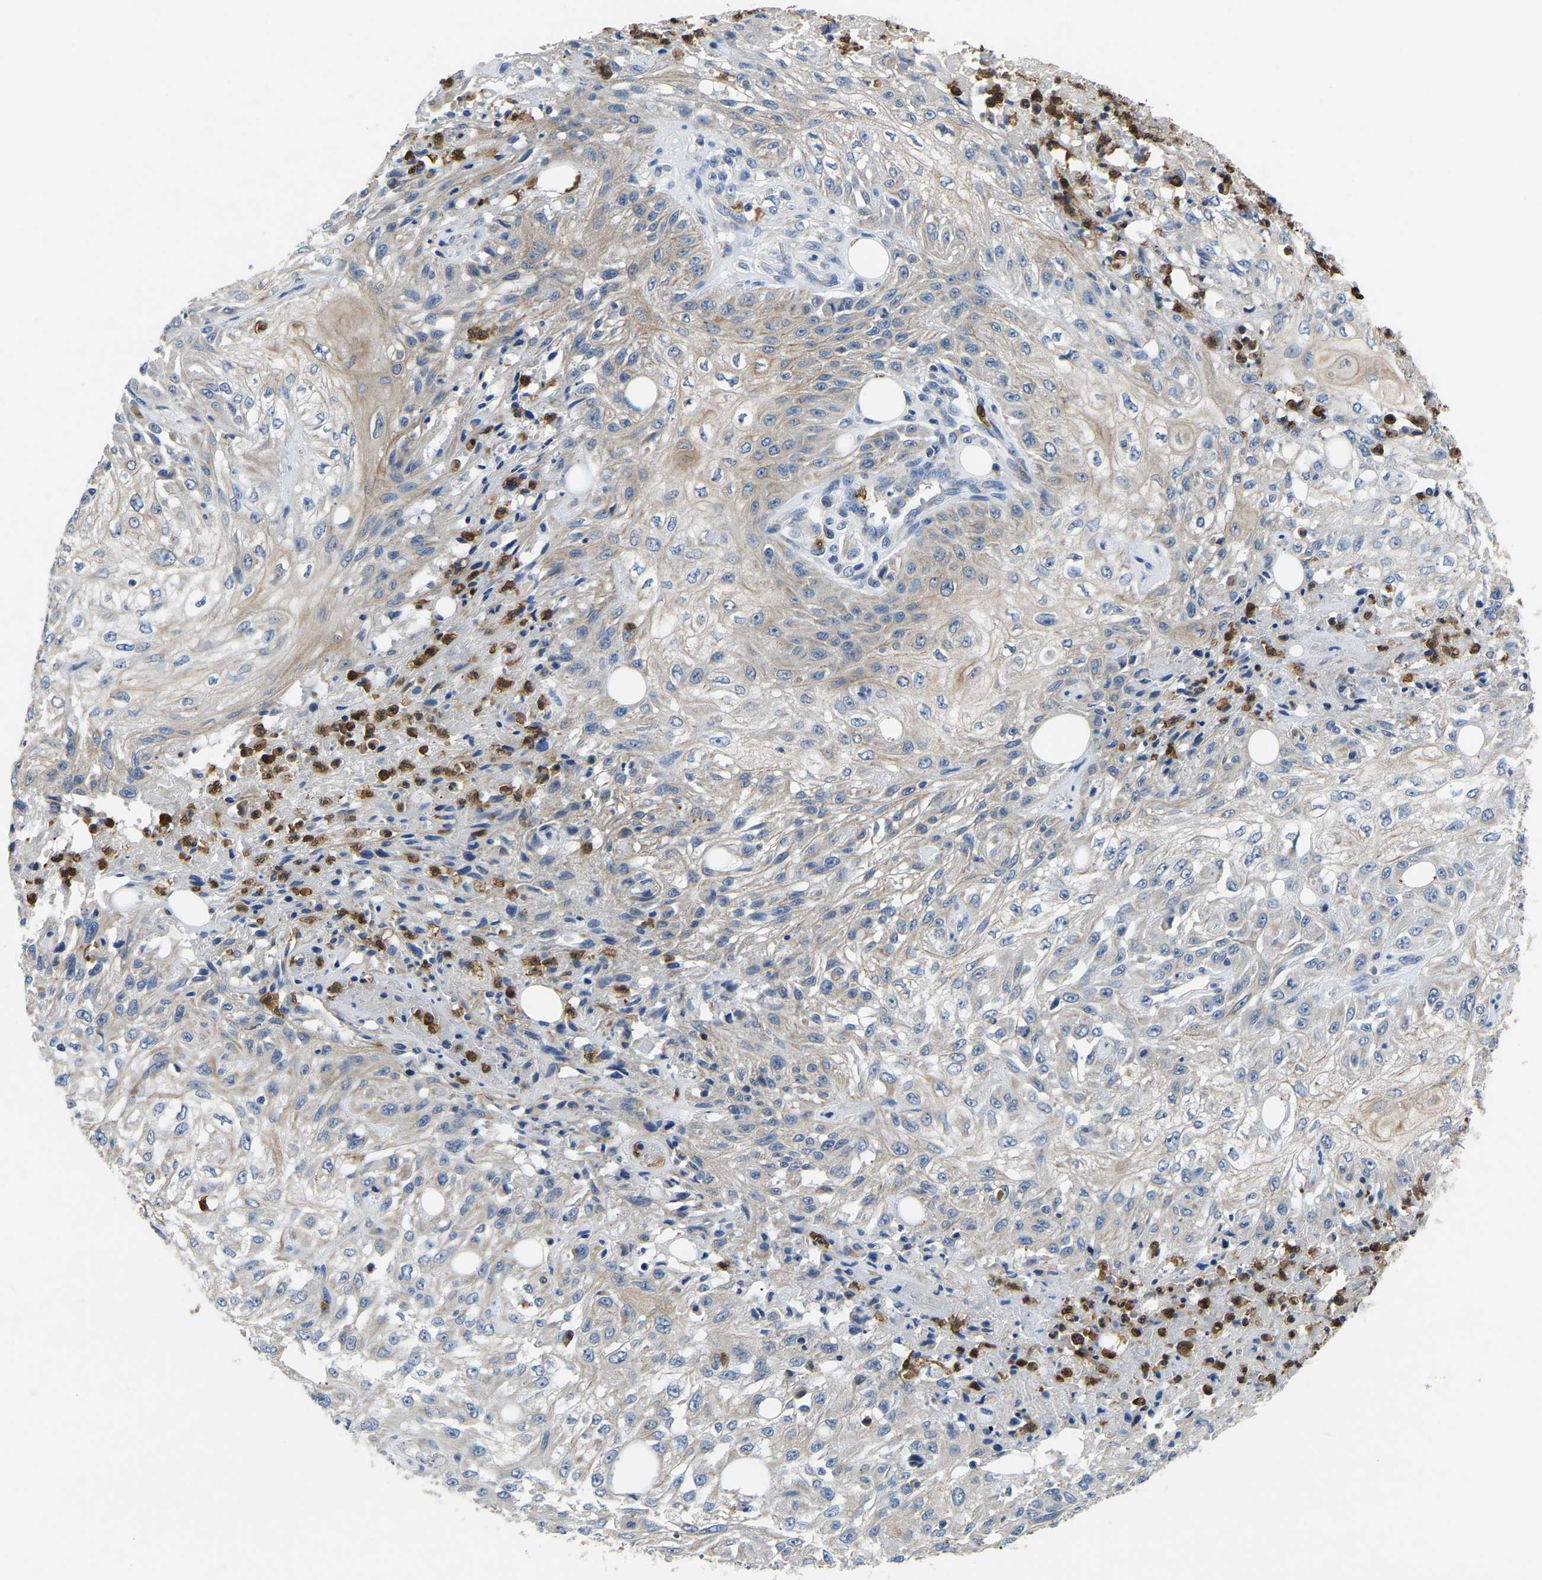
{"staining": {"intensity": "weak", "quantity": "<25%", "location": "cytoplasmic/membranous"}, "tissue": "skin cancer", "cell_type": "Tumor cells", "image_type": "cancer", "snomed": [{"axis": "morphology", "description": "Squamous cell carcinoma, NOS"}, {"axis": "morphology", "description": "Squamous cell carcinoma, metastatic, NOS"}, {"axis": "topography", "description": "Skin"}, {"axis": "topography", "description": "Lymph node"}], "caption": "Squamous cell carcinoma (skin) was stained to show a protein in brown. There is no significant positivity in tumor cells. Nuclei are stained in blue.", "gene": "TOR1B", "patient": {"sex": "male", "age": 75}}